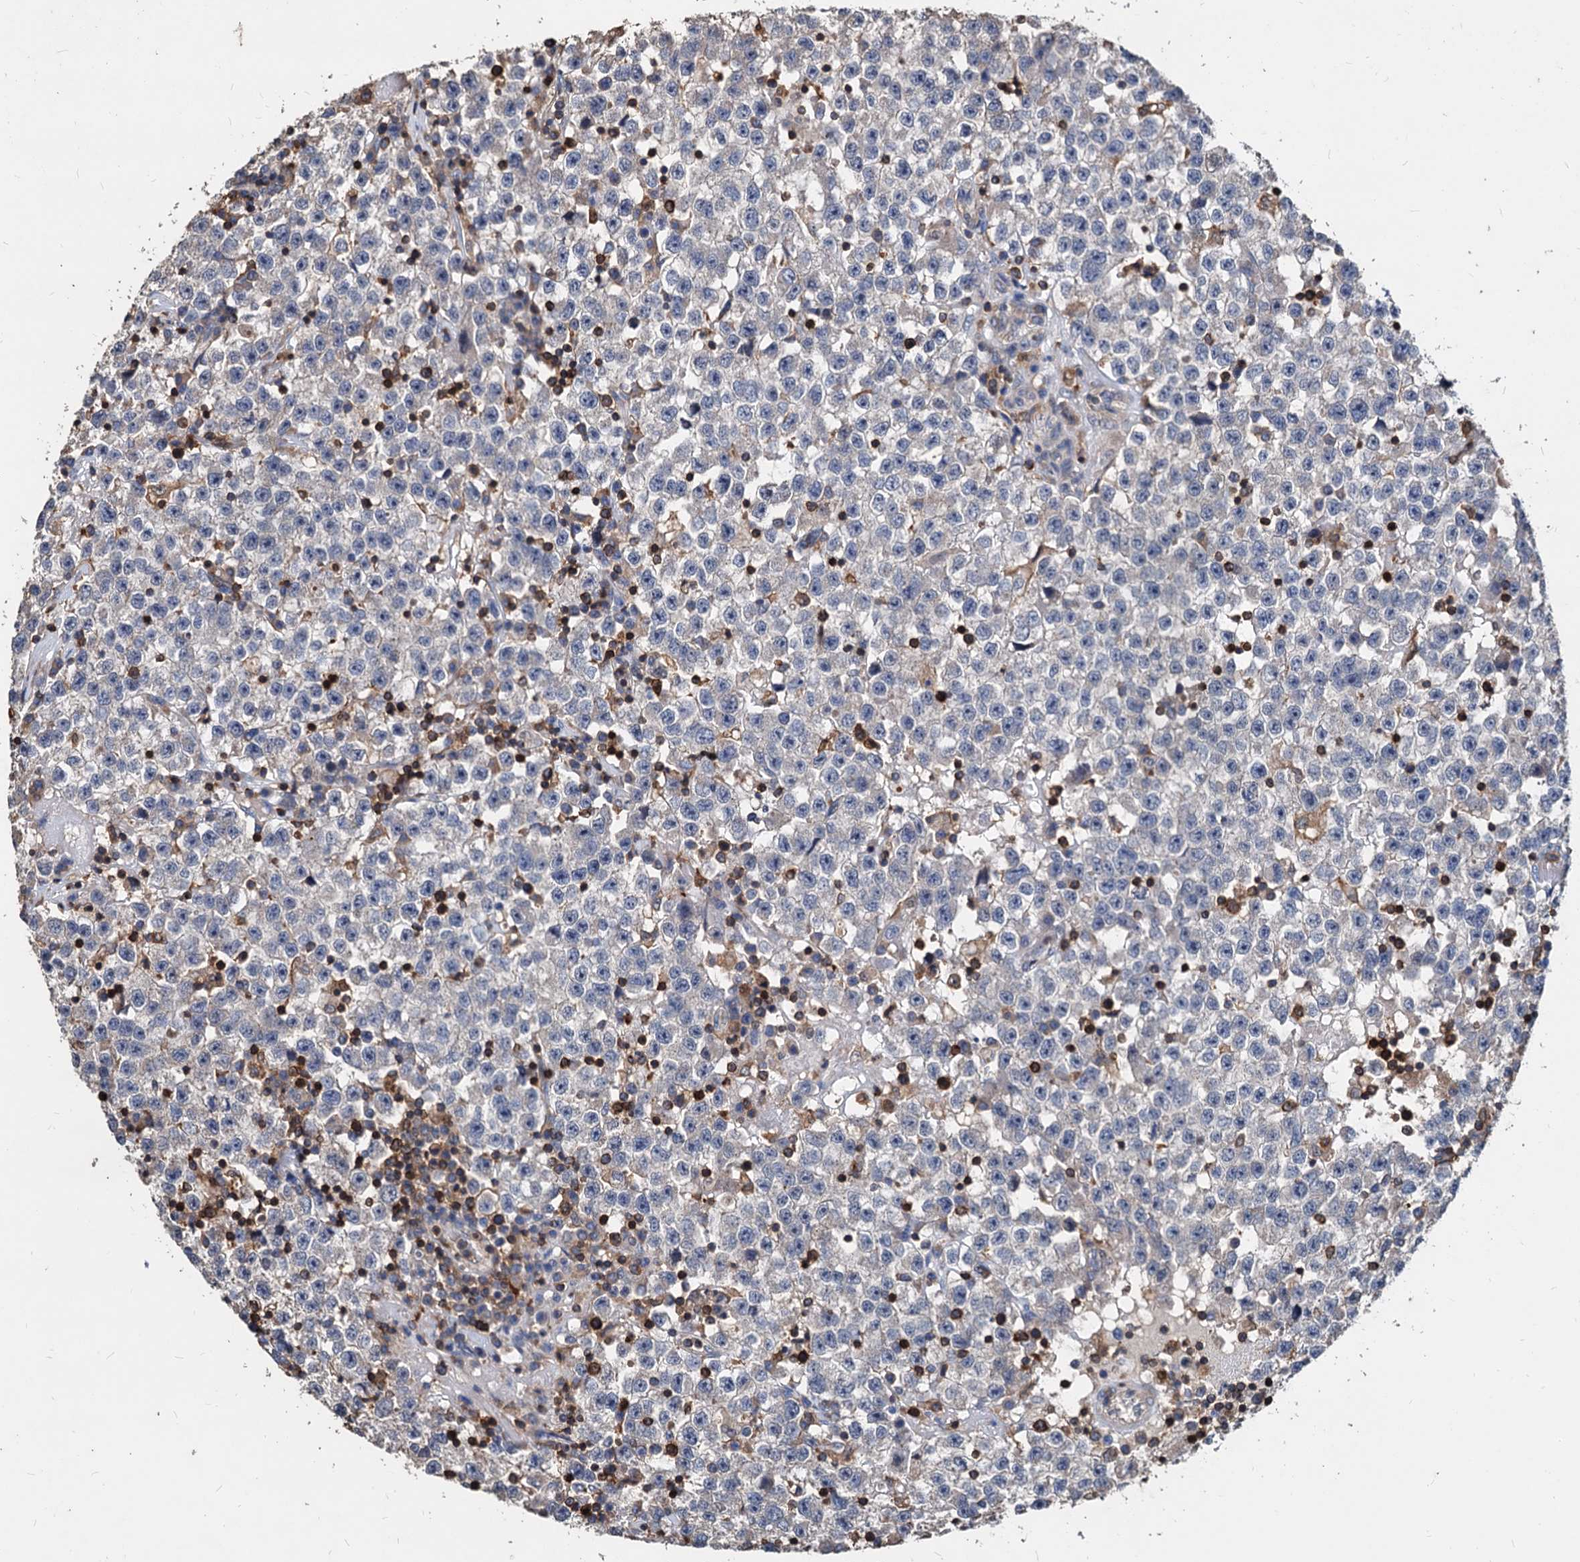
{"staining": {"intensity": "negative", "quantity": "none", "location": "none"}, "tissue": "testis cancer", "cell_type": "Tumor cells", "image_type": "cancer", "snomed": [{"axis": "morphology", "description": "Seminoma, NOS"}, {"axis": "topography", "description": "Testis"}], "caption": "Tumor cells are negative for protein expression in human testis cancer (seminoma).", "gene": "LCP2", "patient": {"sex": "male", "age": 22}}